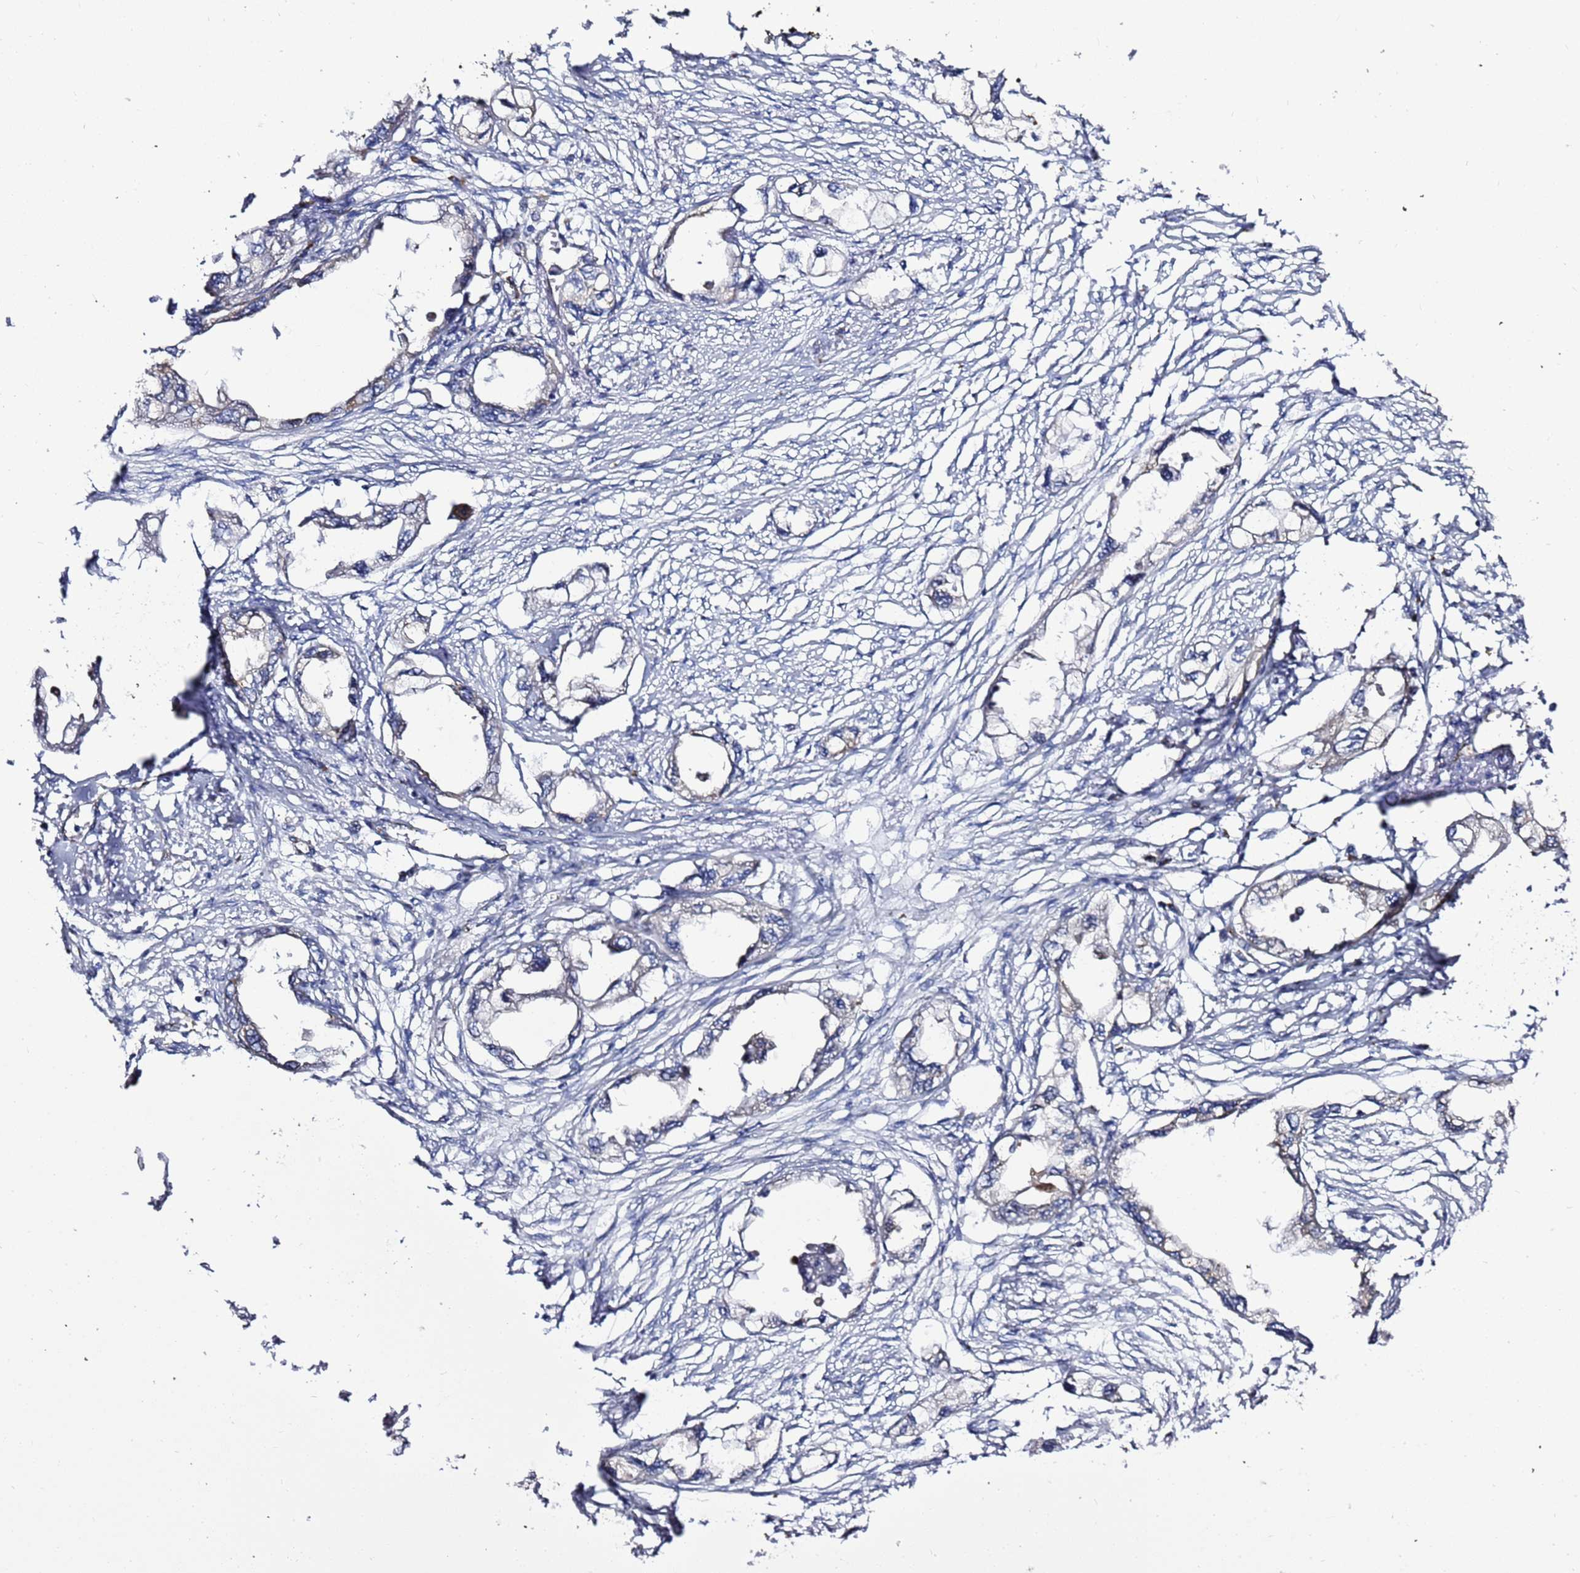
{"staining": {"intensity": "weak", "quantity": "<25%", "location": "cytoplasmic/membranous"}, "tissue": "endometrial cancer", "cell_type": "Tumor cells", "image_type": "cancer", "snomed": [{"axis": "morphology", "description": "Adenocarcinoma, NOS"}, {"axis": "morphology", "description": "Adenocarcinoma, metastatic, NOS"}, {"axis": "topography", "description": "Adipose tissue"}, {"axis": "topography", "description": "Endometrium"}], "caption": "DAB immunohistochemical staining of metastatic adenocarcinoma (endometrial) demonstrates no significant positivity in tumor cells.", "gene": "NOL8", "patient": {"sex": "female", "age": 67}}